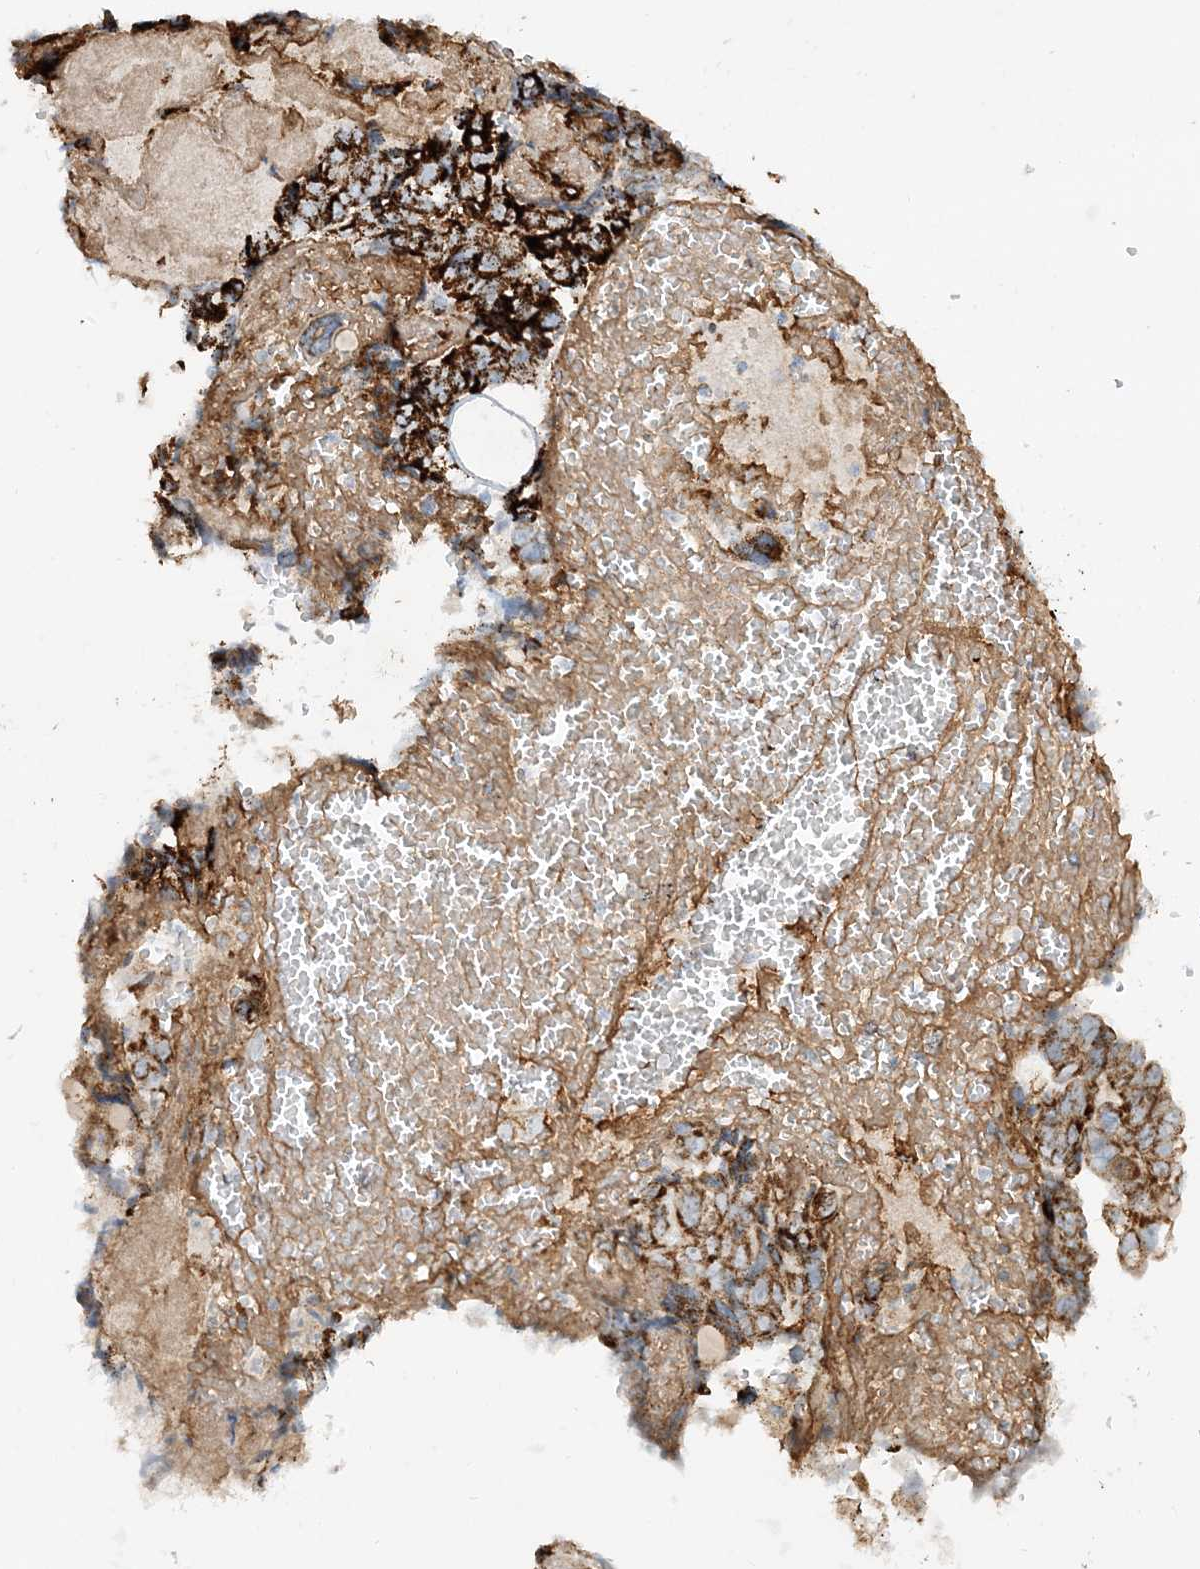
{"staining": {"intensity": "strong", "quantity": ">75%", "location": "cytoplasmic/membranous"}, "tissue": "ovarian cancer", "cell_type": "Tumor cells", "image_type": "cancer", "snomed": [{"axis": "morphology", "description": "Cystadenocarcinoma, serous, NOS"}, {"axis": "topography", "description": "Ovary"}], "caption": "Protein positivity by immunohistochemistry exhibits strong cytoplasmic/membranous staining in approximately >75% of tumor cells in serous cystadenocarcinoma (ovarian).", "gene": "NDUFAF3", "patient": {"sex": "female", "age": 79}}